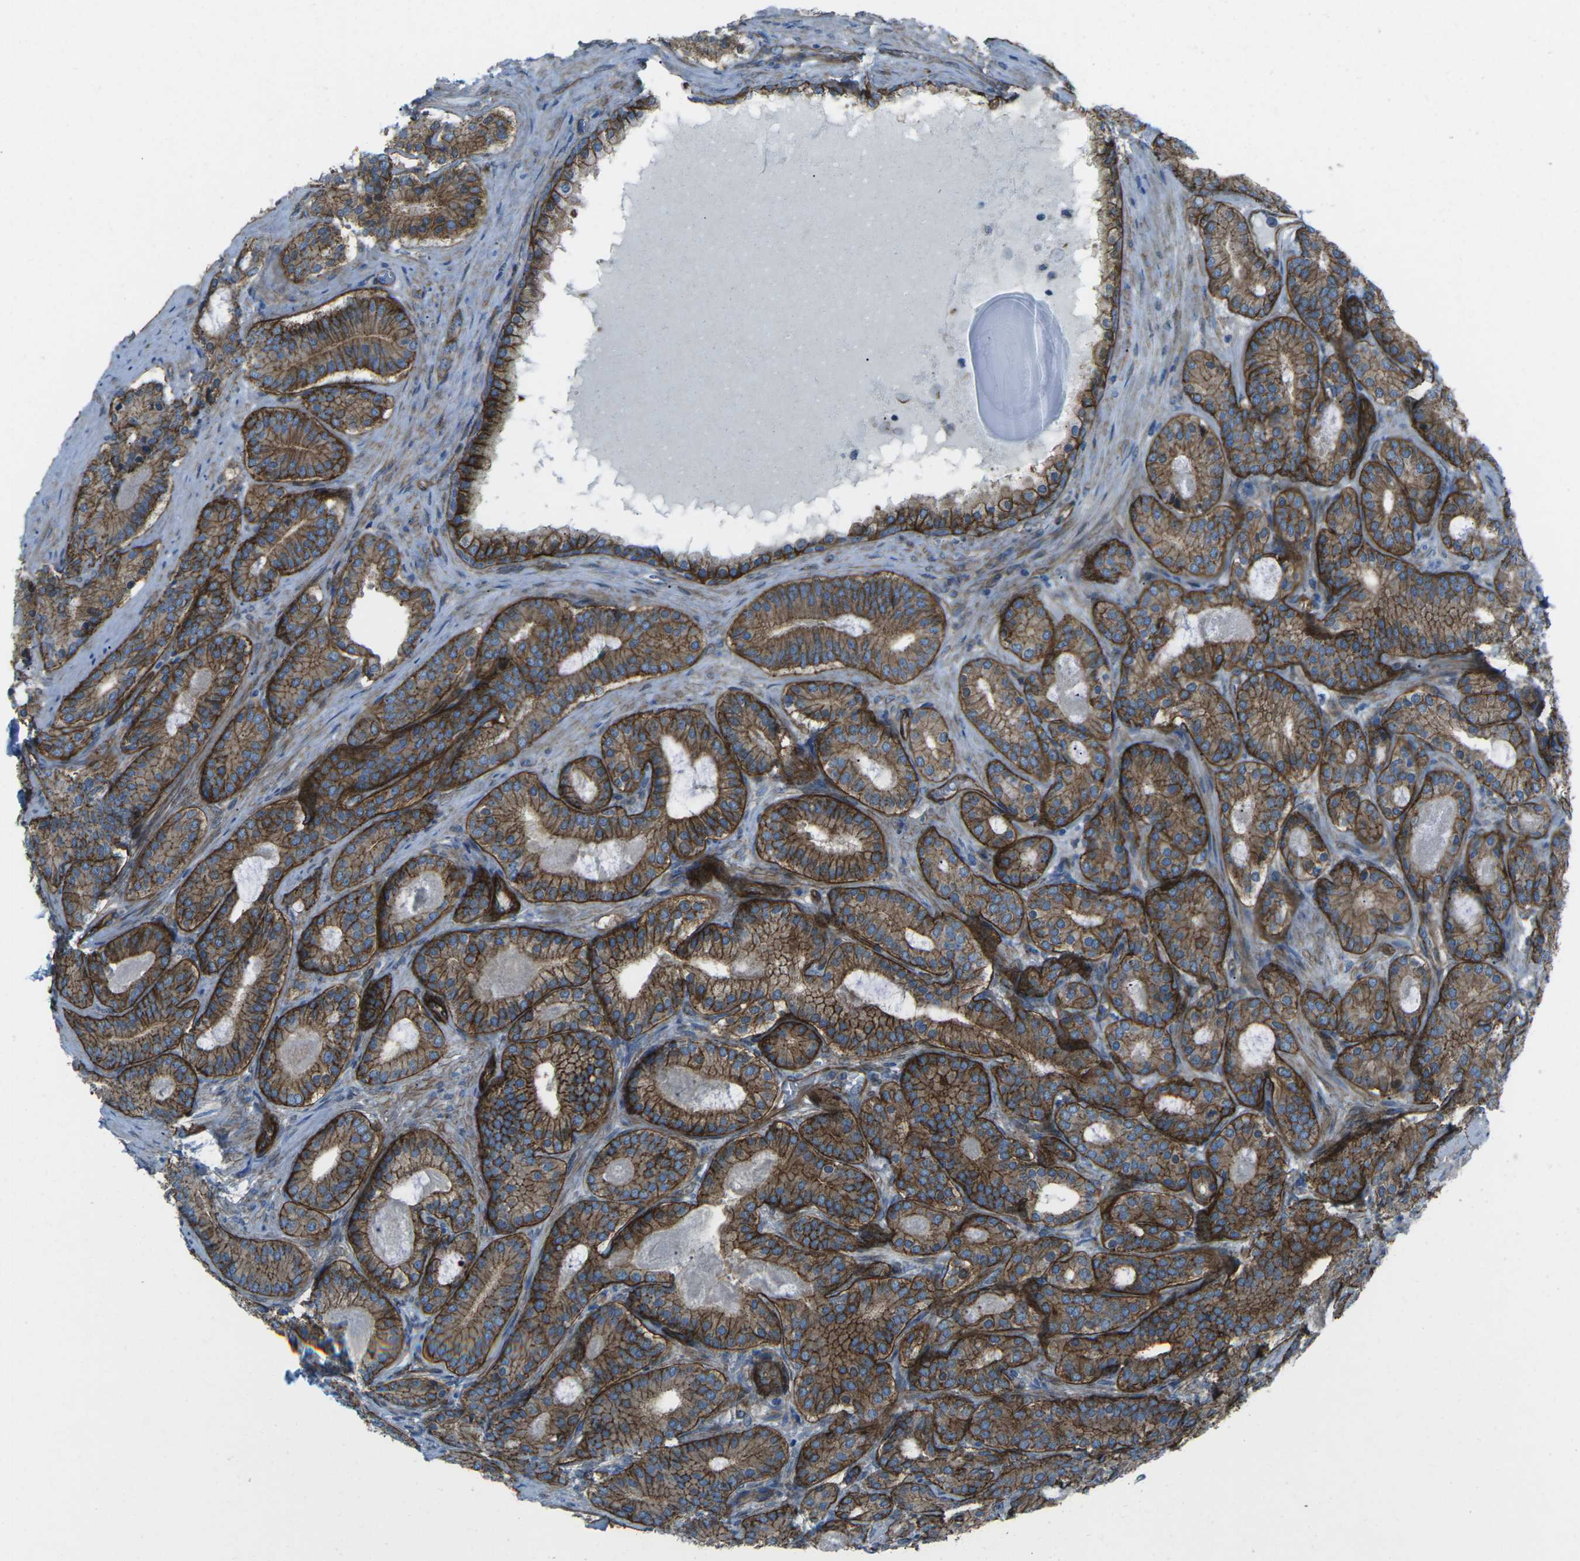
{"staining": {"intensity": "strong", "quantity": ">75%", "location": "cytoplasmic/membranous"}, "tissue": "prostate cancer", "cell_type": "Tumor cells", "image_type": "cancer", "snomed": [{"axis": "morphology", "description": "Adenocarcinoma, High grade"}, {"axis": "topography", "description": "Prostate"}], "caption": "A high amount of strong cytoplasmic/membranous staining is appreciated in about >75% of tumor cells in prostate cancer (high-grade adenocarcinoma) tissue. (Brightfield microscopy of DAB IHC at high magnification).", "gene": "UTRN", "patient": {"sex": "male", "age": 60}}